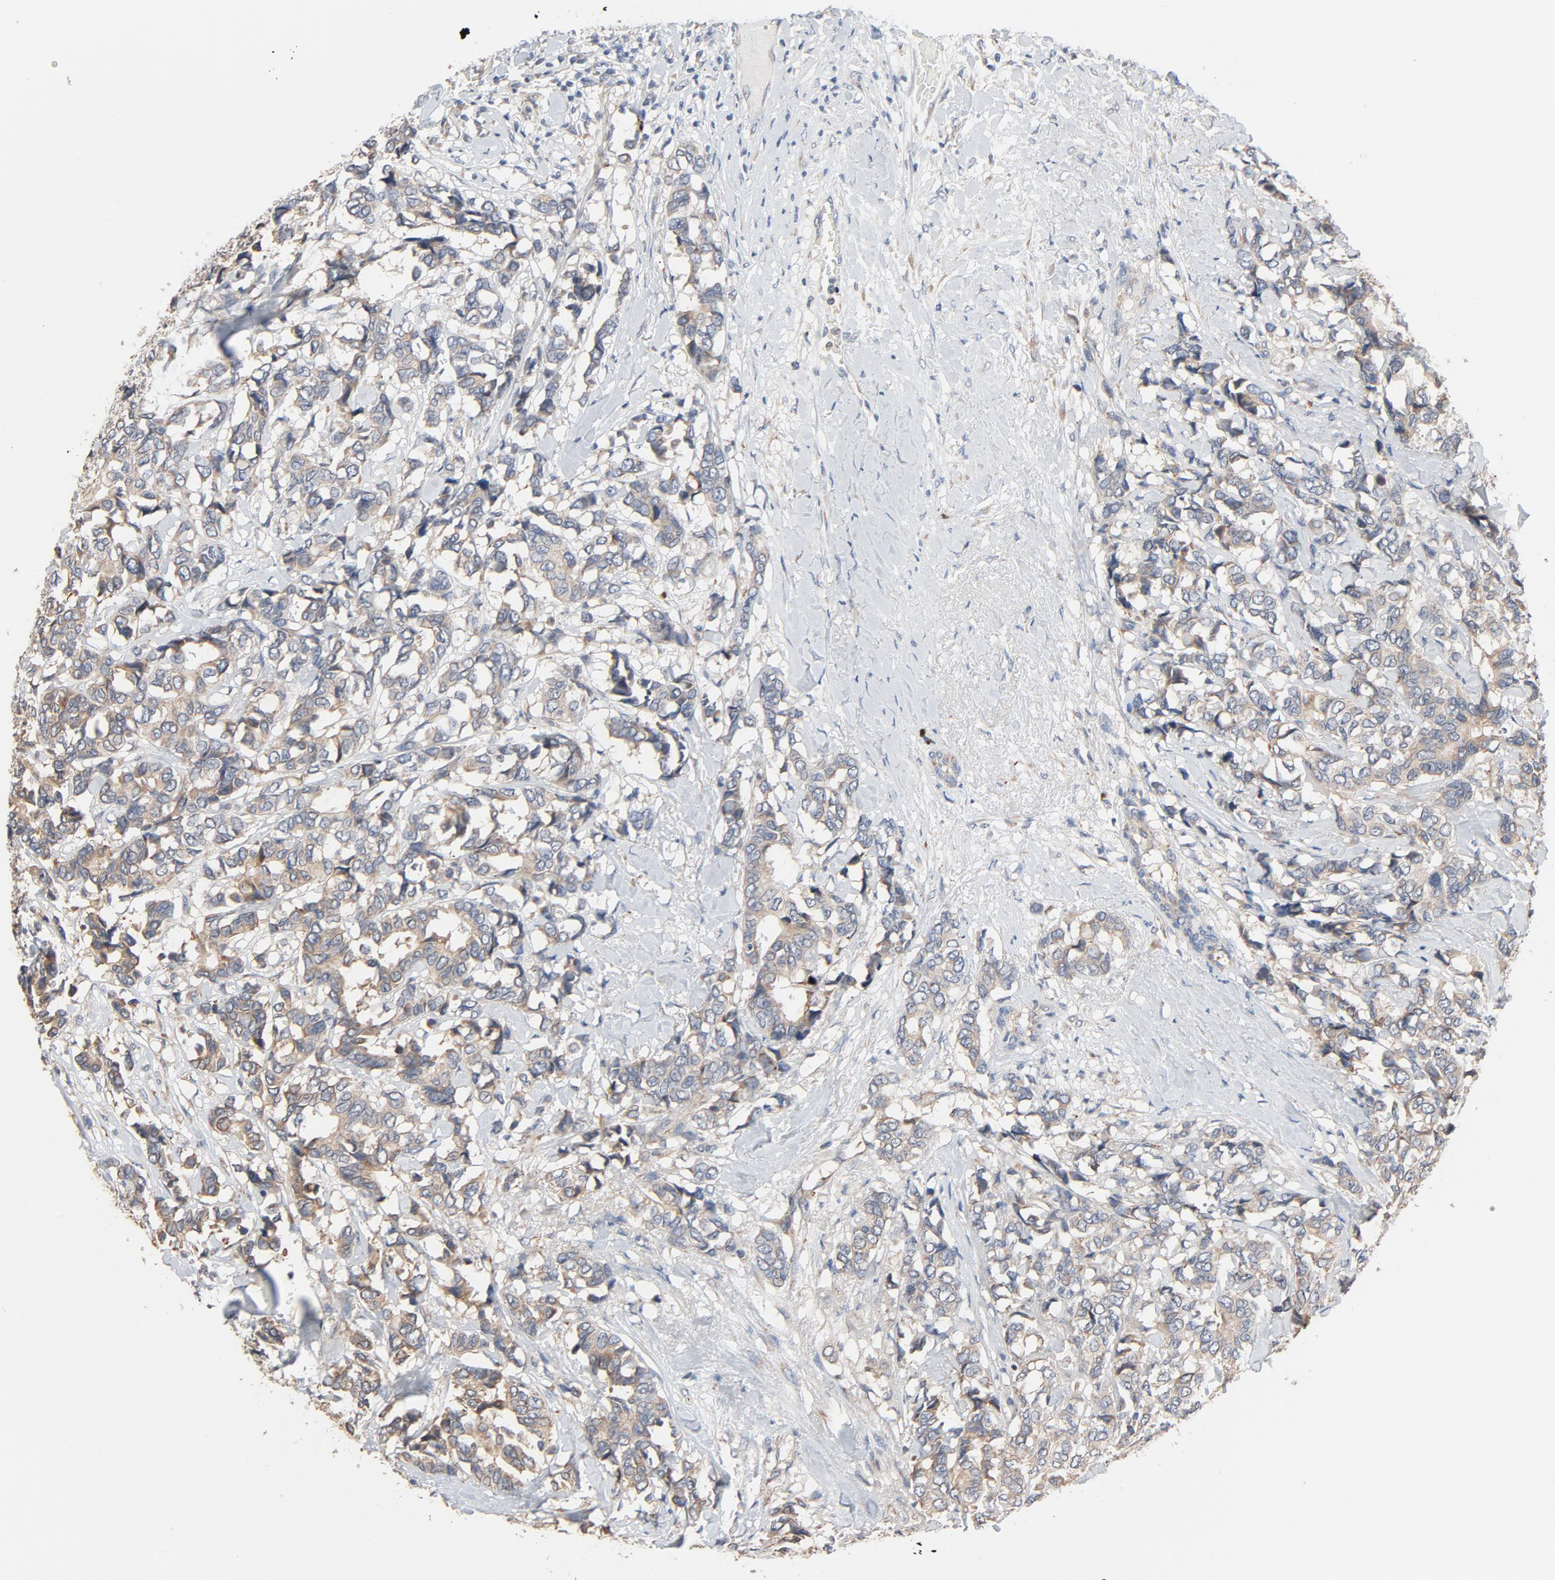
{"staining": {"intensity": "weak", "quantity": ">75%", "location": "cytoplasmic/membranous"}, "tissue": "breast cancer", "cell_type": "Tumor cells", "image_type": "cancer", "snomed": [{"axis": "morphology", "description": "Duct carcinoma"}, {"axis": "topography", "description": "Breast"}], "caption": "Breast cancer was stained to show a protein in brown. There is low levels of weak cytoplasmic/membranous staining in about >75% of tumor cells. (Stains: DAB (3,3'-diaminobenzidine) in brown, nuclei in blue, Microscopy: brightfield microscopy at high magnification).", "gene": "TLR4", "patient": {"sex": "female", "age": 87}}